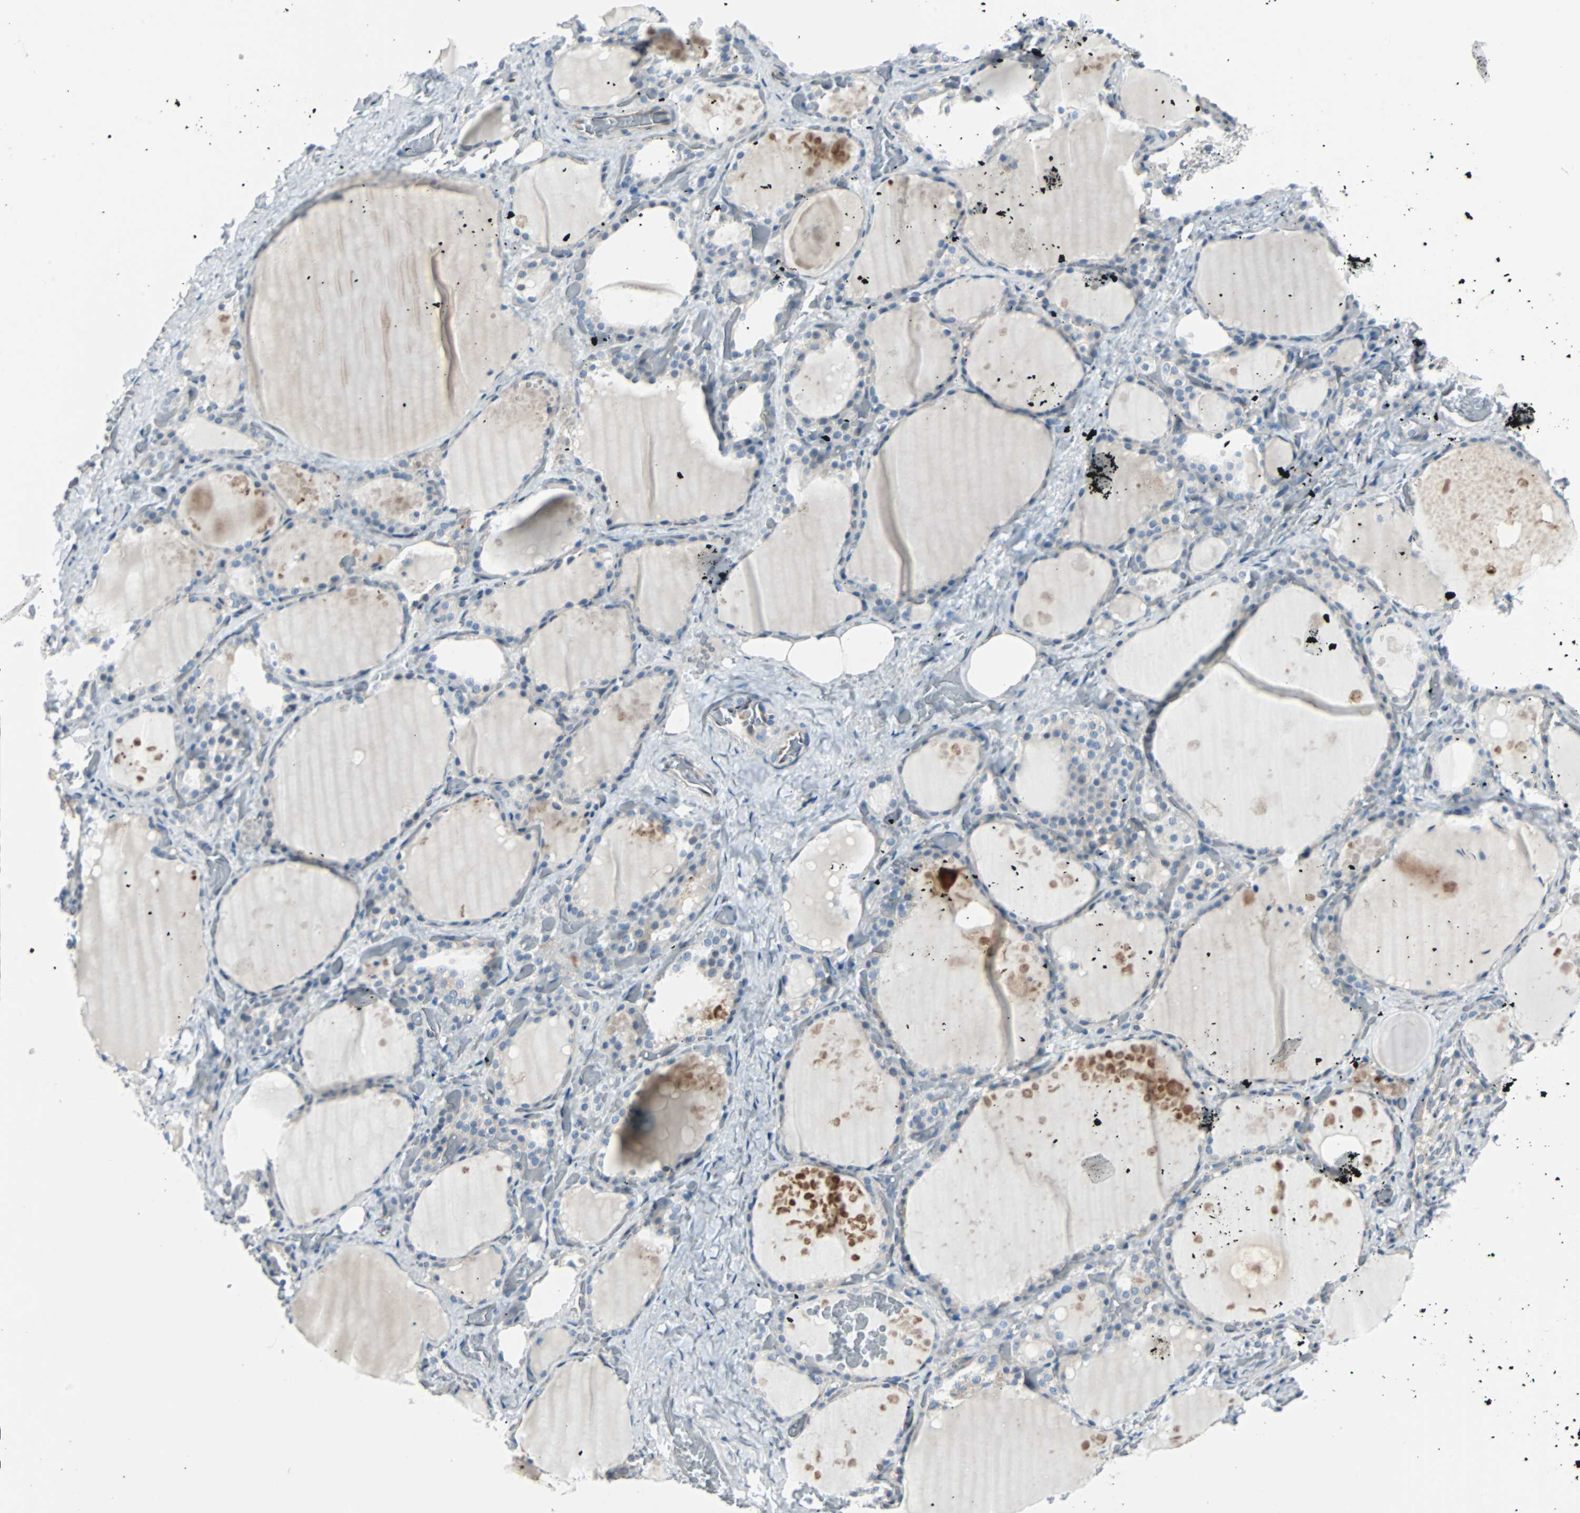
{"staining": {"intensity": "weak", "quantity": "25%-75%", "location": "cytoplasmic/membranous"}, "tissue": "thyroid gland", "cell_type": "Glandular cells", "image_type": "normal", "snomed": [{"axis": "morphology", "description": "Normal tissue, NOS"}, {"axis": "topography", "description": "Thyroid gland"}], "caption": "Thyroid gland stained with immunohistochemistry shows weak cytoplasmic/membranous staining in approximately 25%-75% of glandular cells. (Brightfield microscopy of DAB IHC at high magnification).", "gene": "SWAP70", "patient": {"sex": "male", "age": 61}}